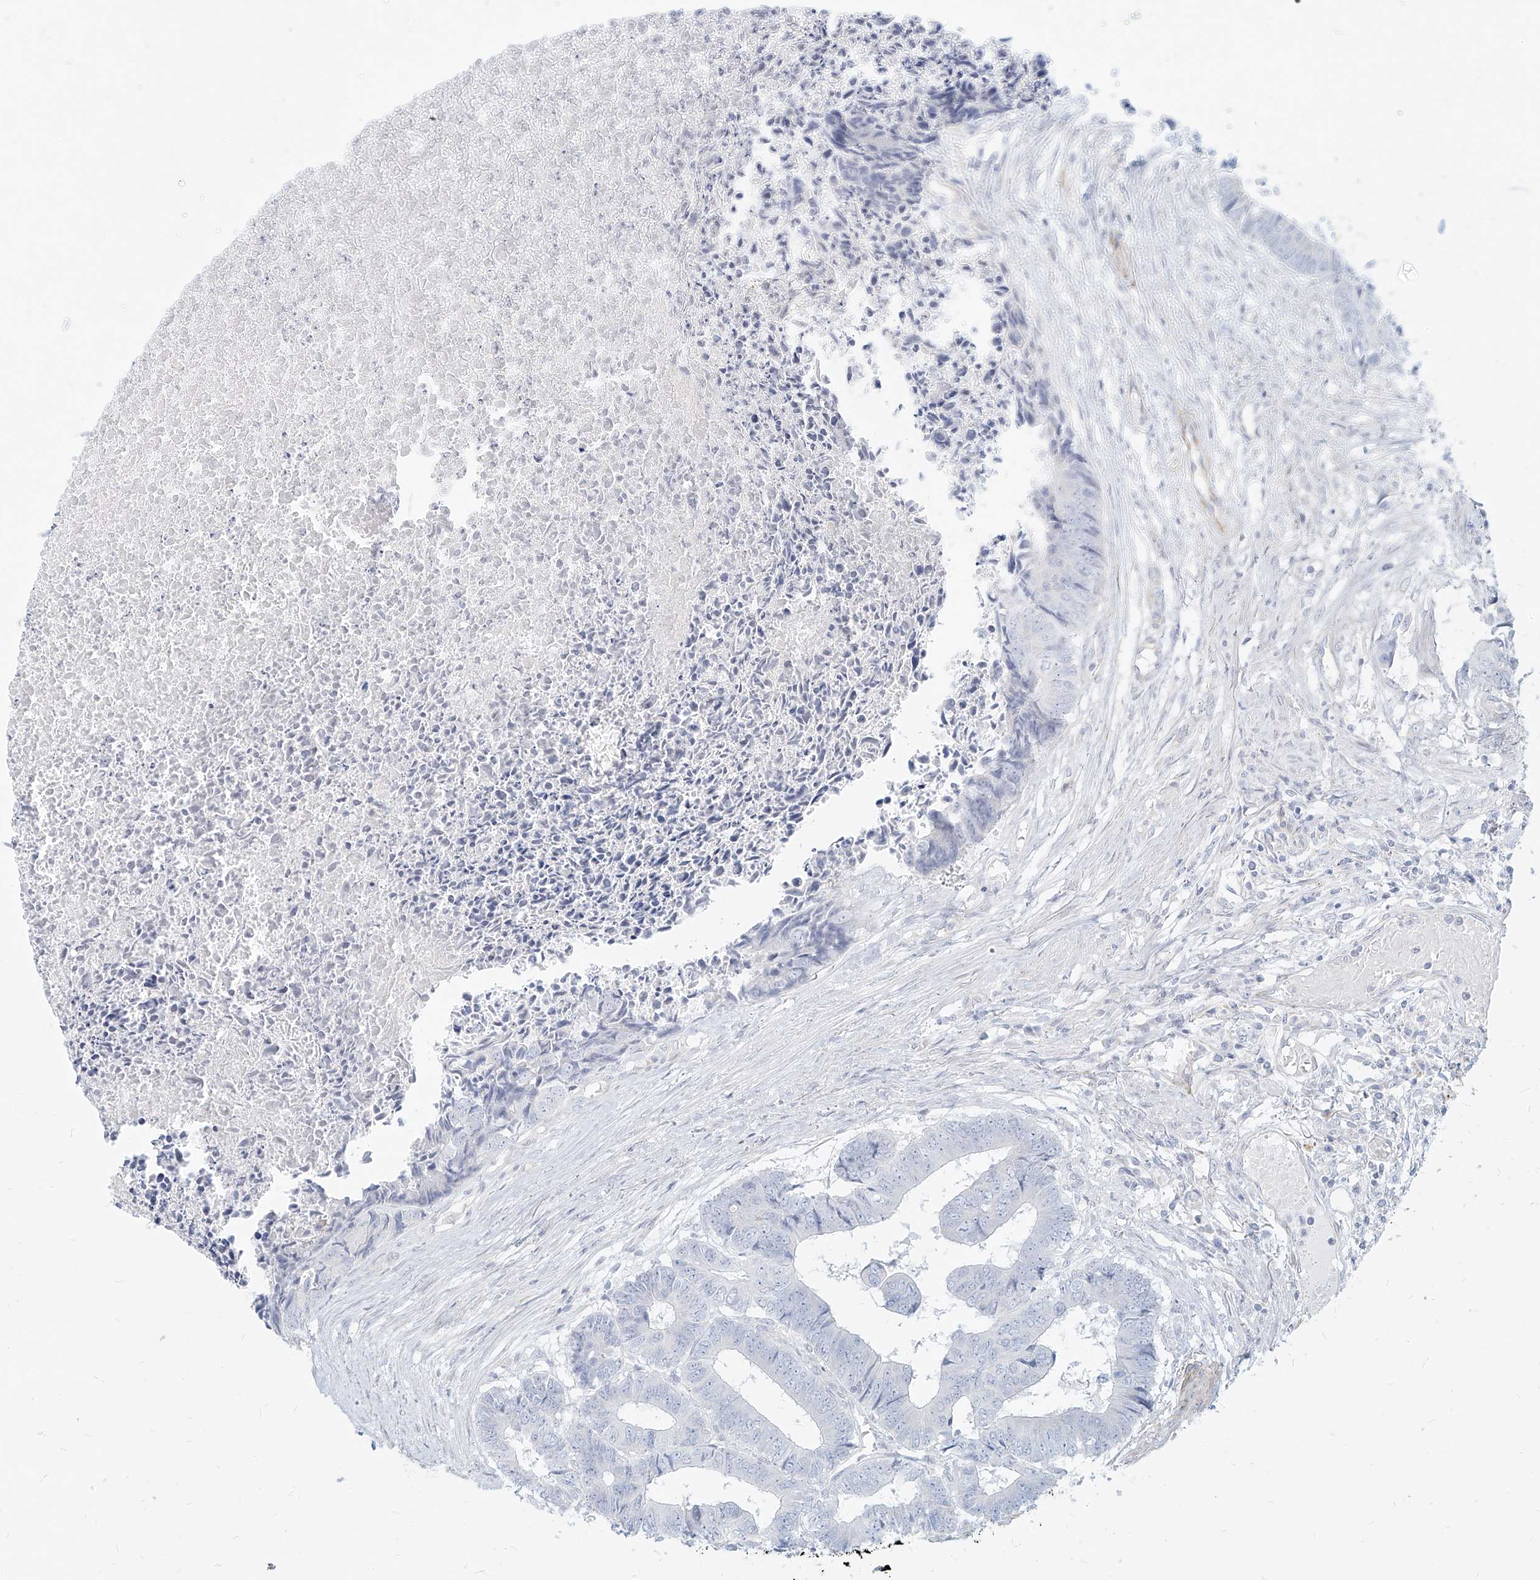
{"staining": {"intensity": "negative", "quantity": "none", "location": "none"}, "tissue": "colorectal cancer", "cell_type": "Tumor cells", "image_type": "cancer", "snomed": [{"axis": "morphology", "description": "Adenocarcinoma, NOS"}, {"axis": "topography", "description": "Rectum"}], "caption": "This is an immunohistochemistry image of human colorectal cancer (adenocarcinoma). There is no positivity in tumor cells.", "gene": "ITPKB", "patient": {"sex": "male", "age": 84}}